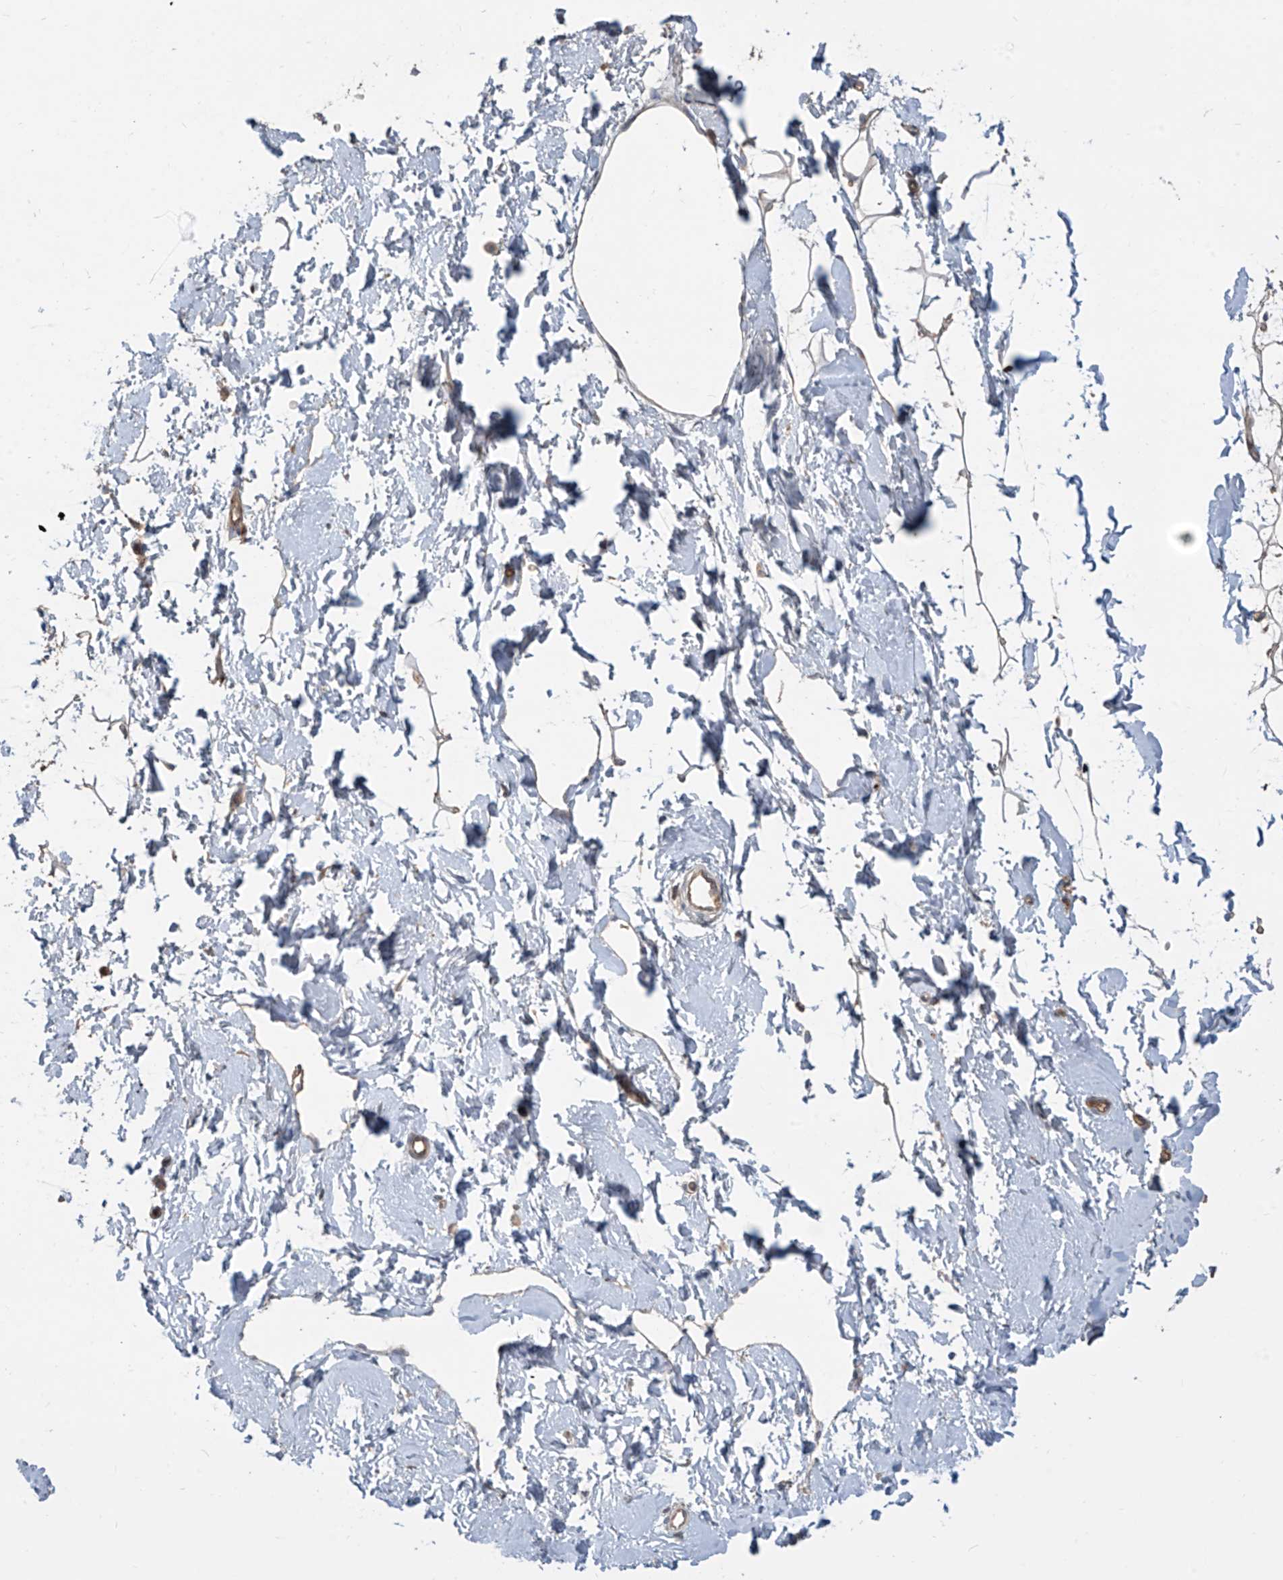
{"staining": {"intensity": "weak", "quantity": ">75%", "location": "cytoplasmic/membranous"}, "tissue": "adipose tissue", "cell_type": "Adipocytes", "image_type": "normal", "snomed": [{"axis": "morphology", "description": "Normal tissue, NOS"}, {"axis": "topography", "description": "Breast"}], "caption": "Protein staining exhibits weak cytoplasmic/membranous staining in approximately >75% of adipocytes in unremarkable adipose tissue. Nuclei are stained in blue.", "gene": "ABTB1", "patient": {"sex": "female", "age": 23}}